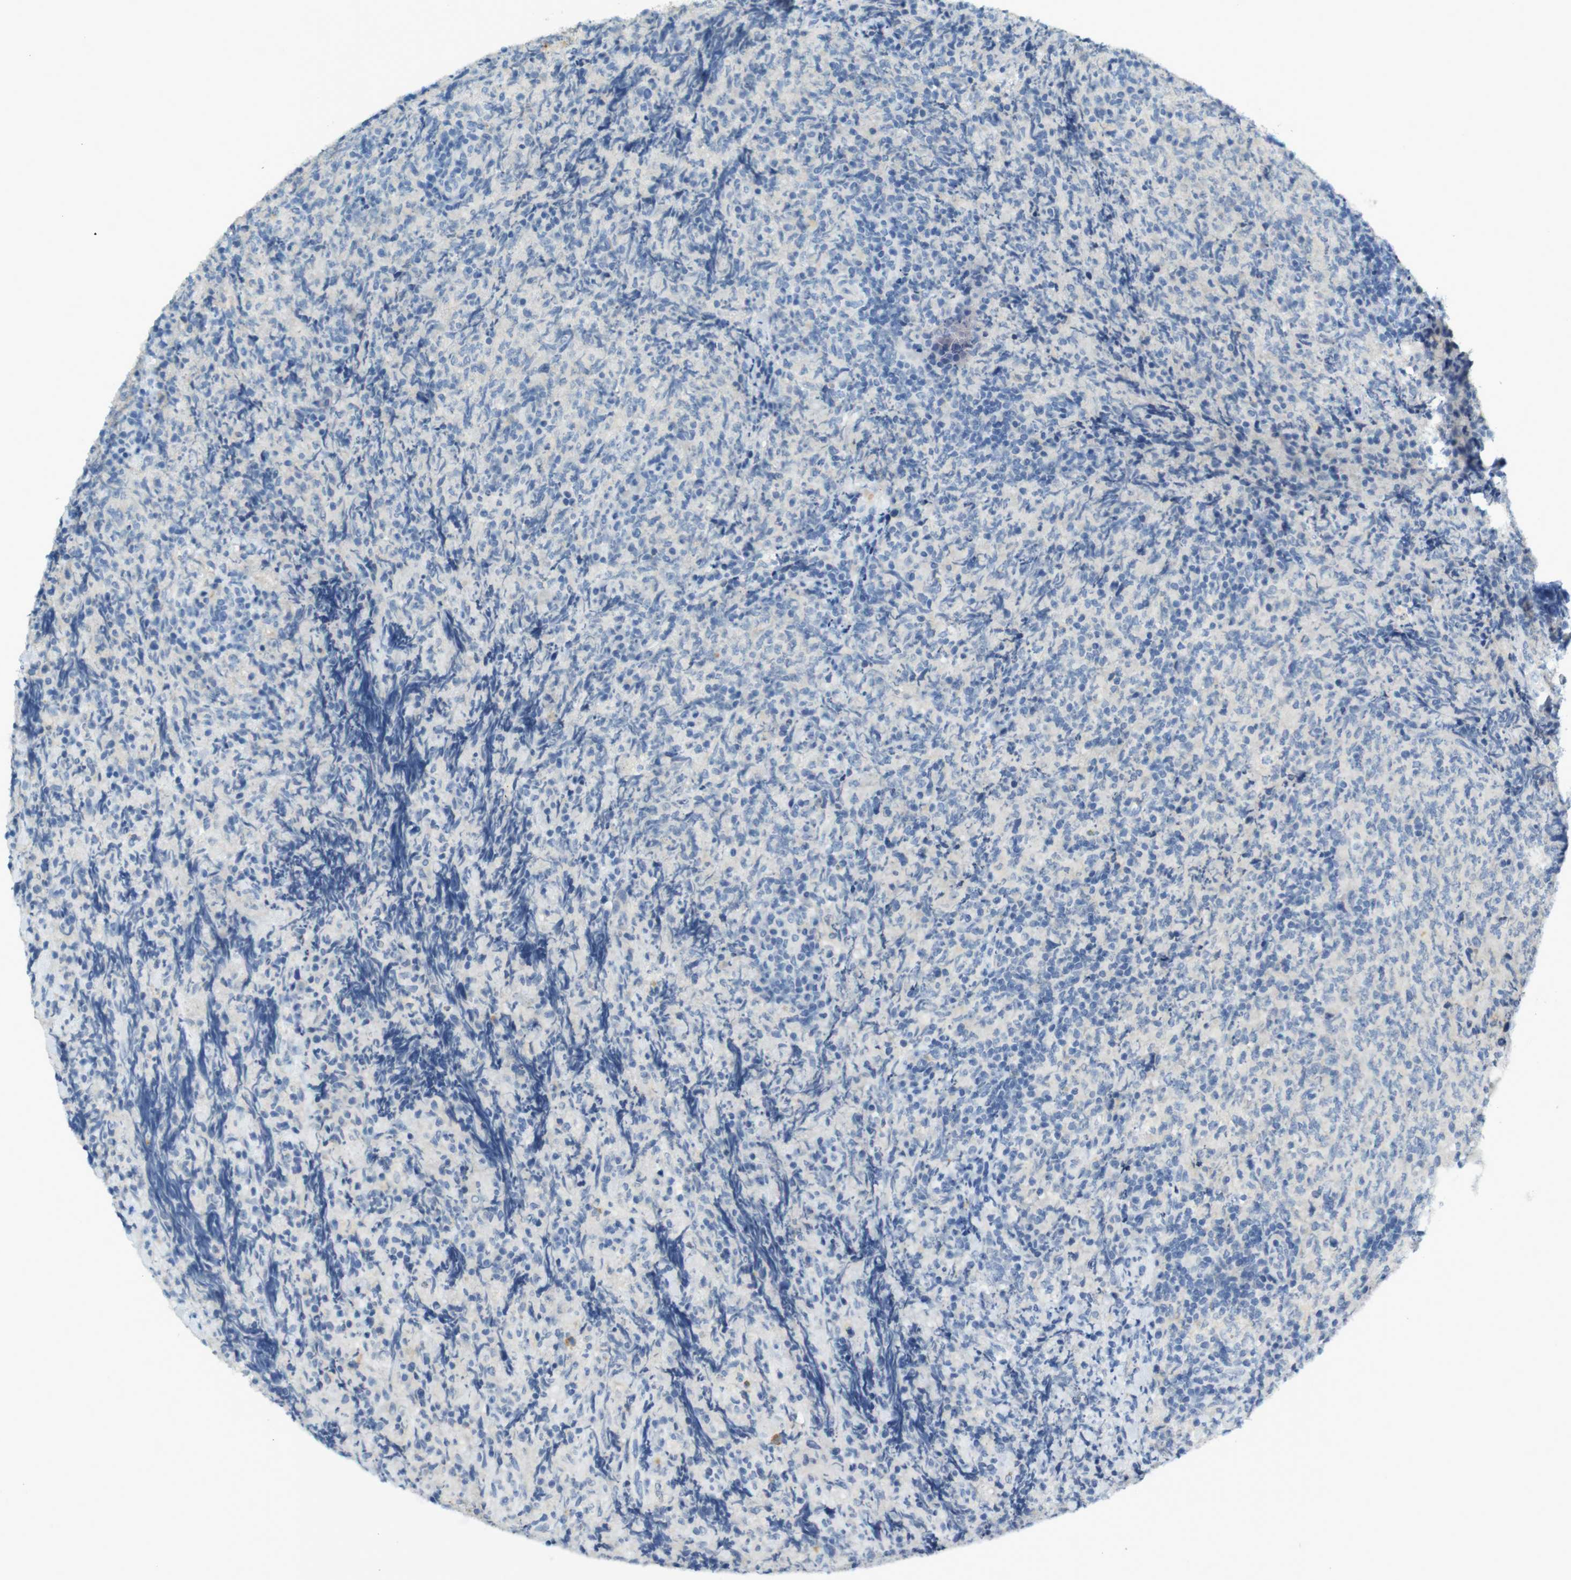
{"staining": {"intensity": "negative", "quantity": "none", "location": "none"}, "tissue": "lymphoma", "cell_type": "Tumor cells", "image_type": "cancer", "snomed": [{"axis": "morphology", "description": "Malignant lymphoma, non-Hodgkin's type, High grade"}, {"axis": "topography", "description": "Tonsil"}], "caption": "Micrograph shows no protein positivity in tumor cells of high-grade malignant lymphoma, non-Hodgkin's type tissue. Brightfield microscopy of immunohistochemistry (IHC) stained with DAB (3,3'-diaminobenzidine) (brown) and hematoxylin (blue), captured at high magnification.", "gene": "LRRK2", "patient": {"sex": "female", "age": 36}}